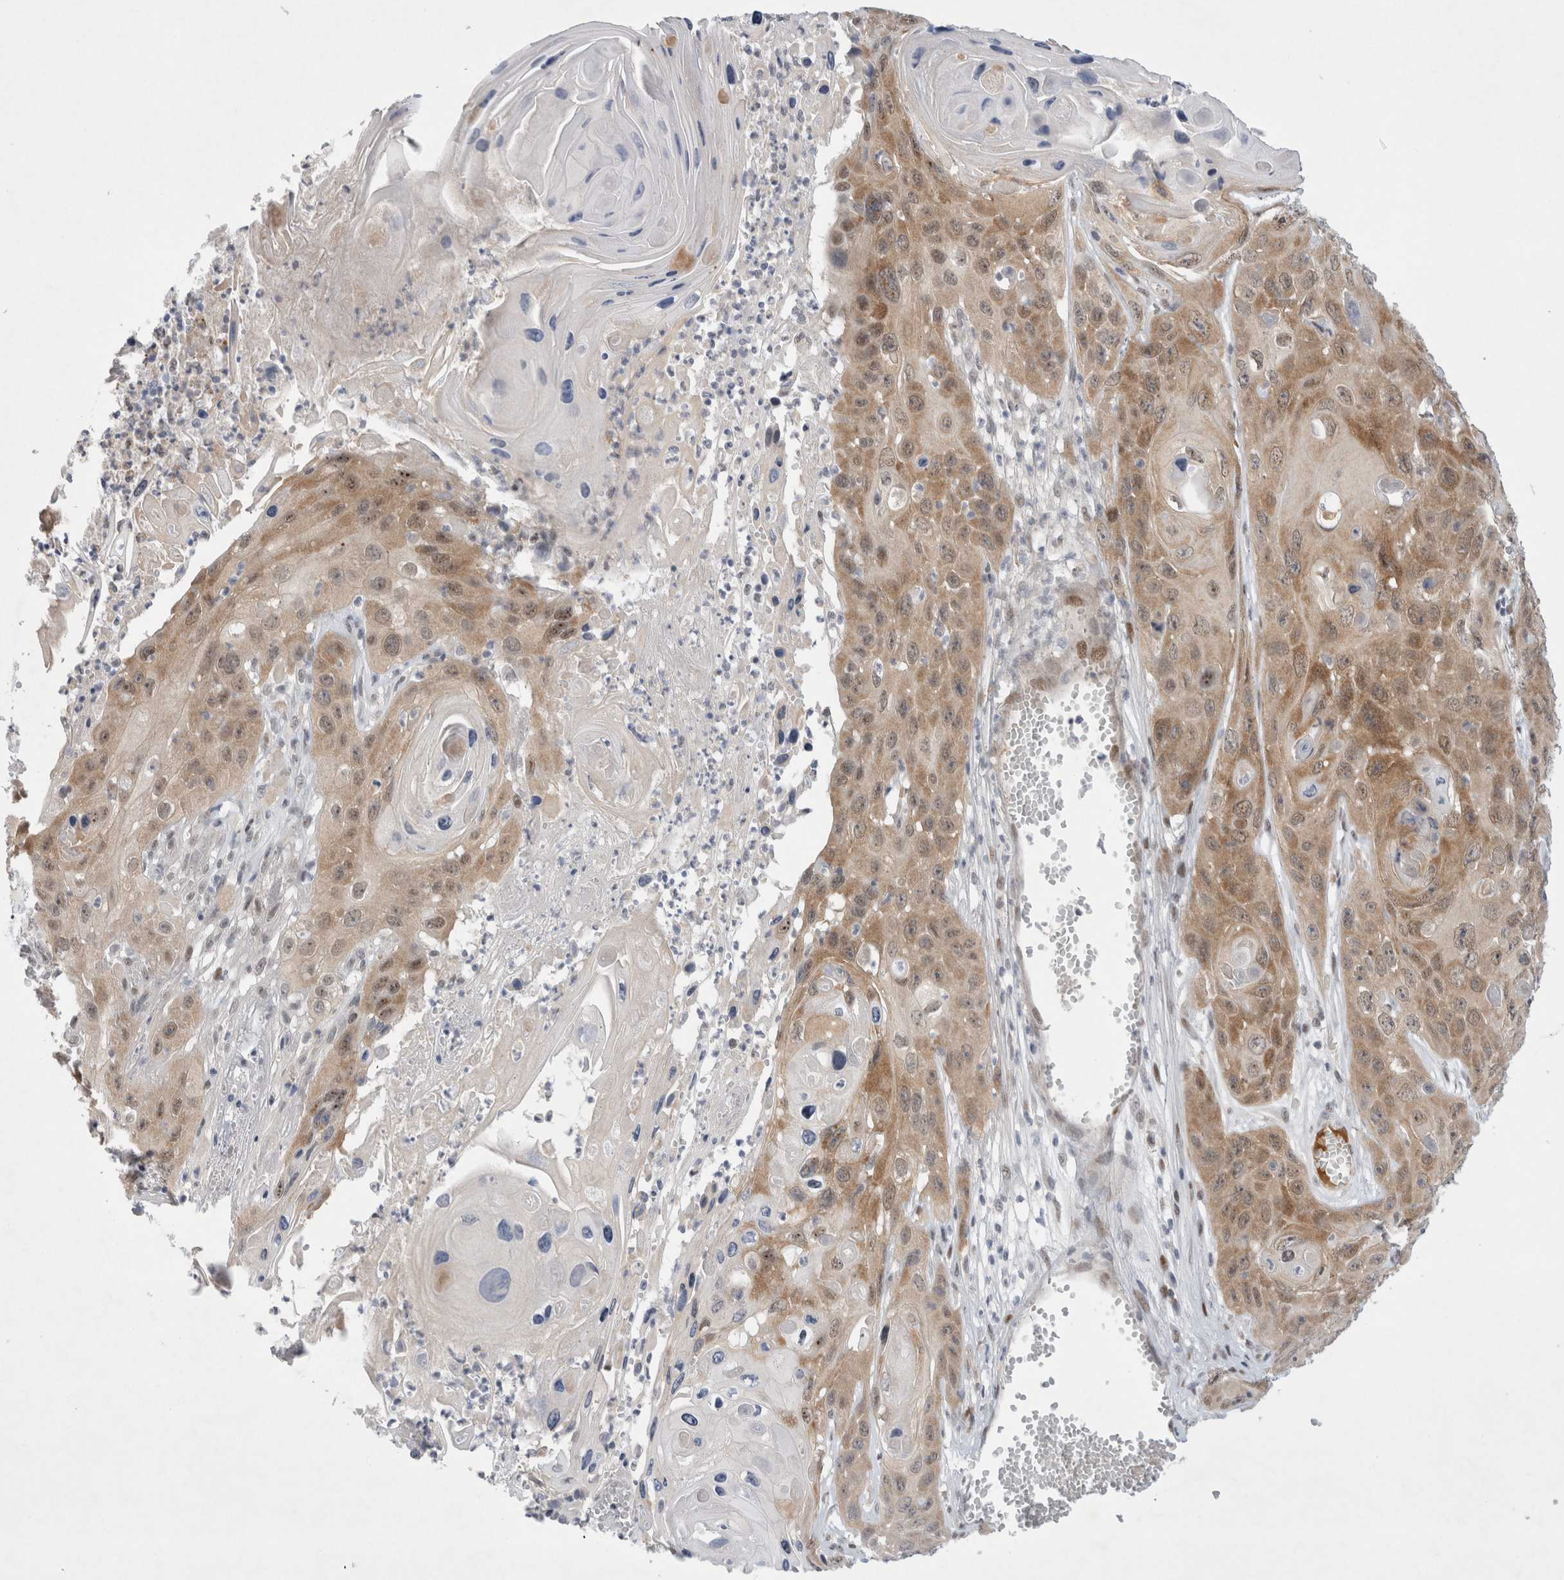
{"staining": {"intensity": "moderate", "quantity": "25%-75%", "location": "cytoplasmic/membranous,nuclear"}, "tissue": "skin cancer", "cell_type": "Tumor cells", "image_type": "cancer", "snomed": [{"axis": "morphology", "description": "Squamous cell carcinoma, NOS"}, {"axis": "topography", "description": "Skin"}], "caption": "High-power microscopy captured an IHC photomicrograph of squamous cell carcinoma (skin), revealing moderate cytoplasmic/membranous and nuclear expression in about 25%-75% of tumor cells.", "gene": "WIPF2", "patient": {"sex": "male", "age": 55}}